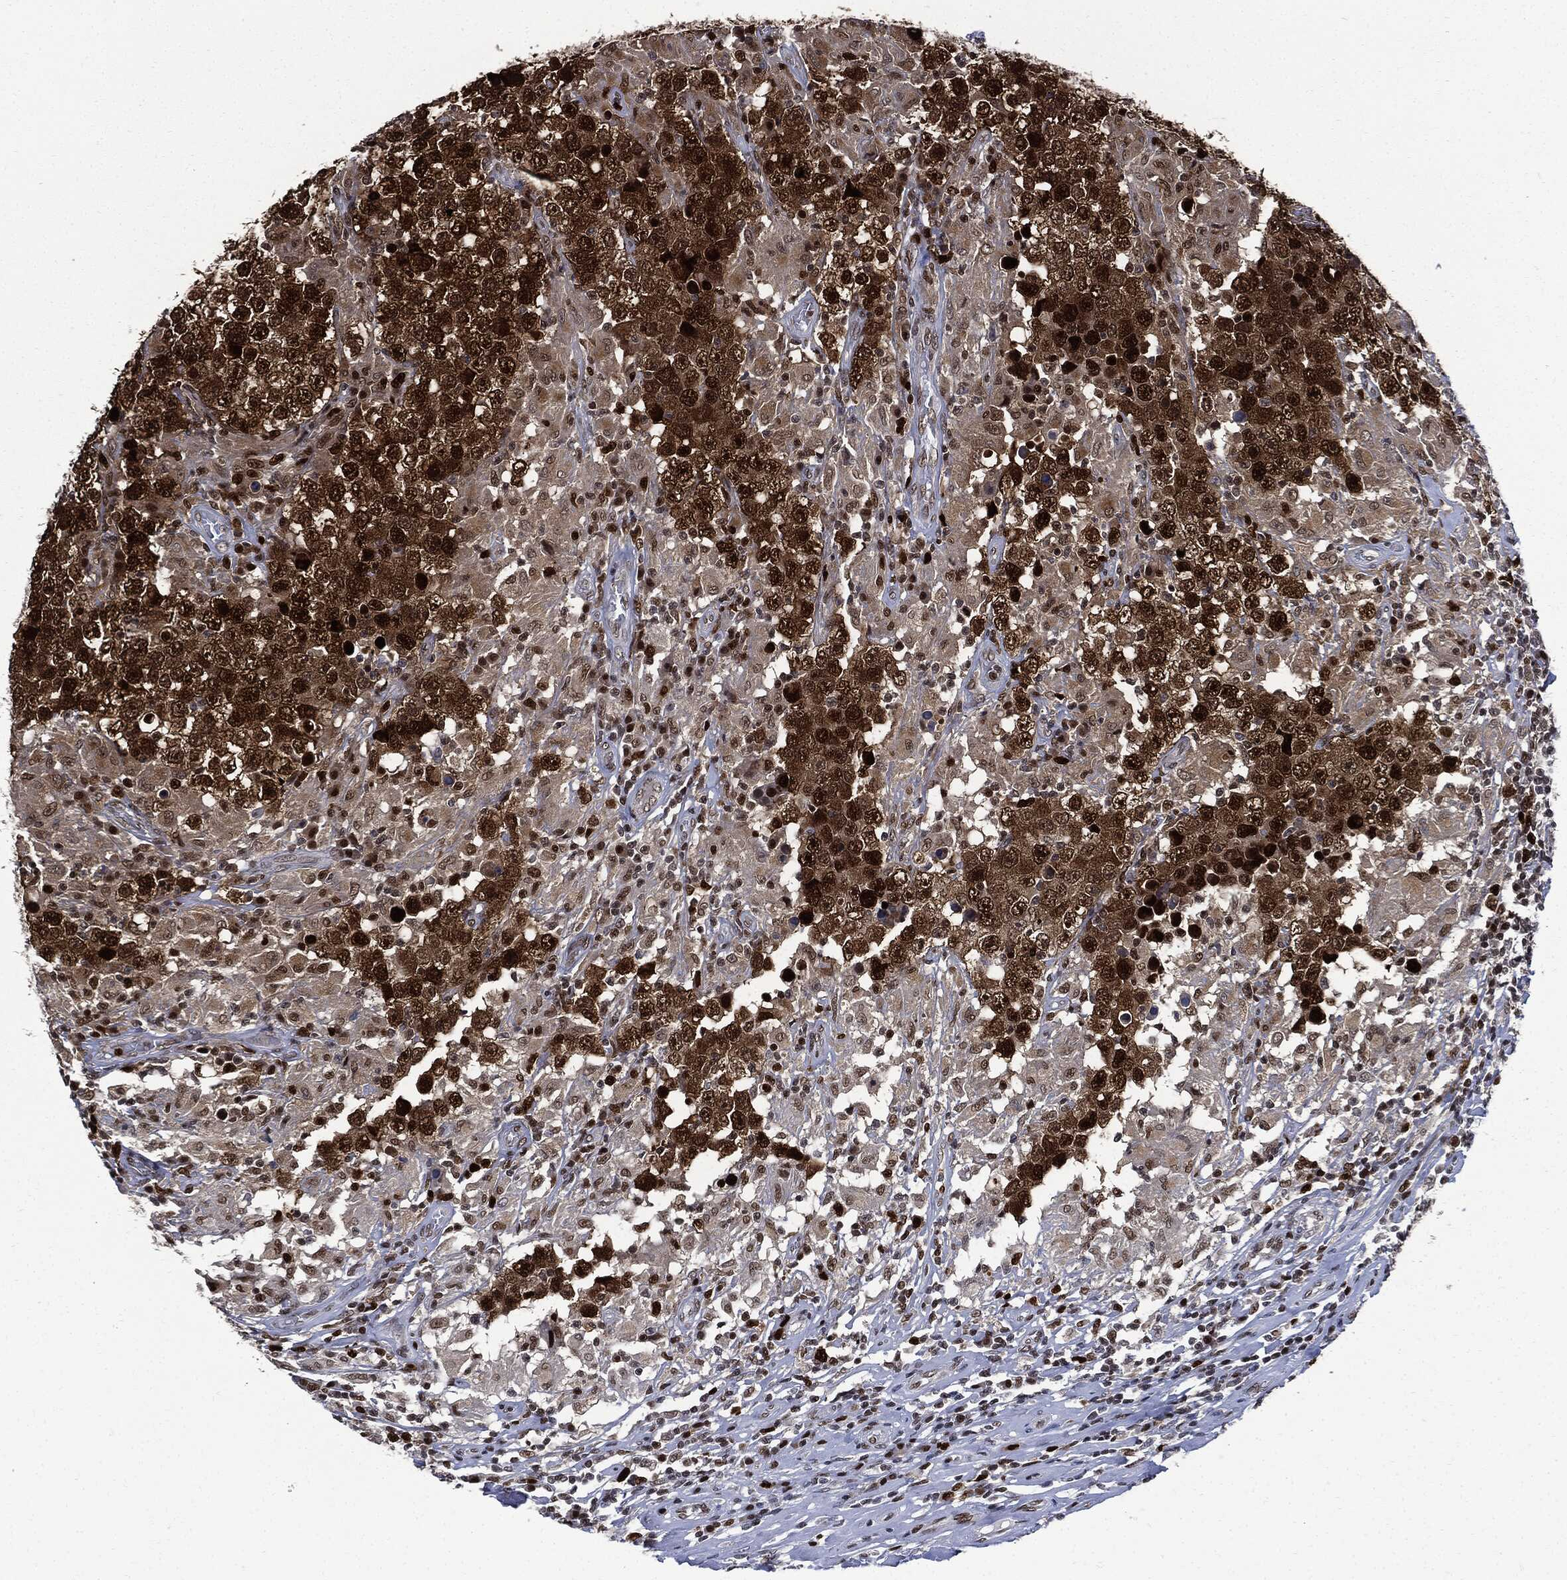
{"staining": {"intensity": "strong", "quantity": ">75%", "location": "cytoplasmic/membranous,nuclear"}, "tissue": "testis cancer", "cell_type": "Tumor cells", "image_type": "cancer", "snomed": [{"axis": "morphology", "description": "Seminoma, NOS"}, {"axis": "morphology", "description": "Carcinoma, Embryonal, NOS"}, {"axis": "topography", "description": "Testis"}], "caption": "Immunohistochemical staining of human seminoma (testis) demonstrates high levels of strong cytoplasmic/membranous and nuclear protein staining in approximately >75% of tumor cells.", "gene": "PCNA", "patient": {"sex": "male", "age": 41}}